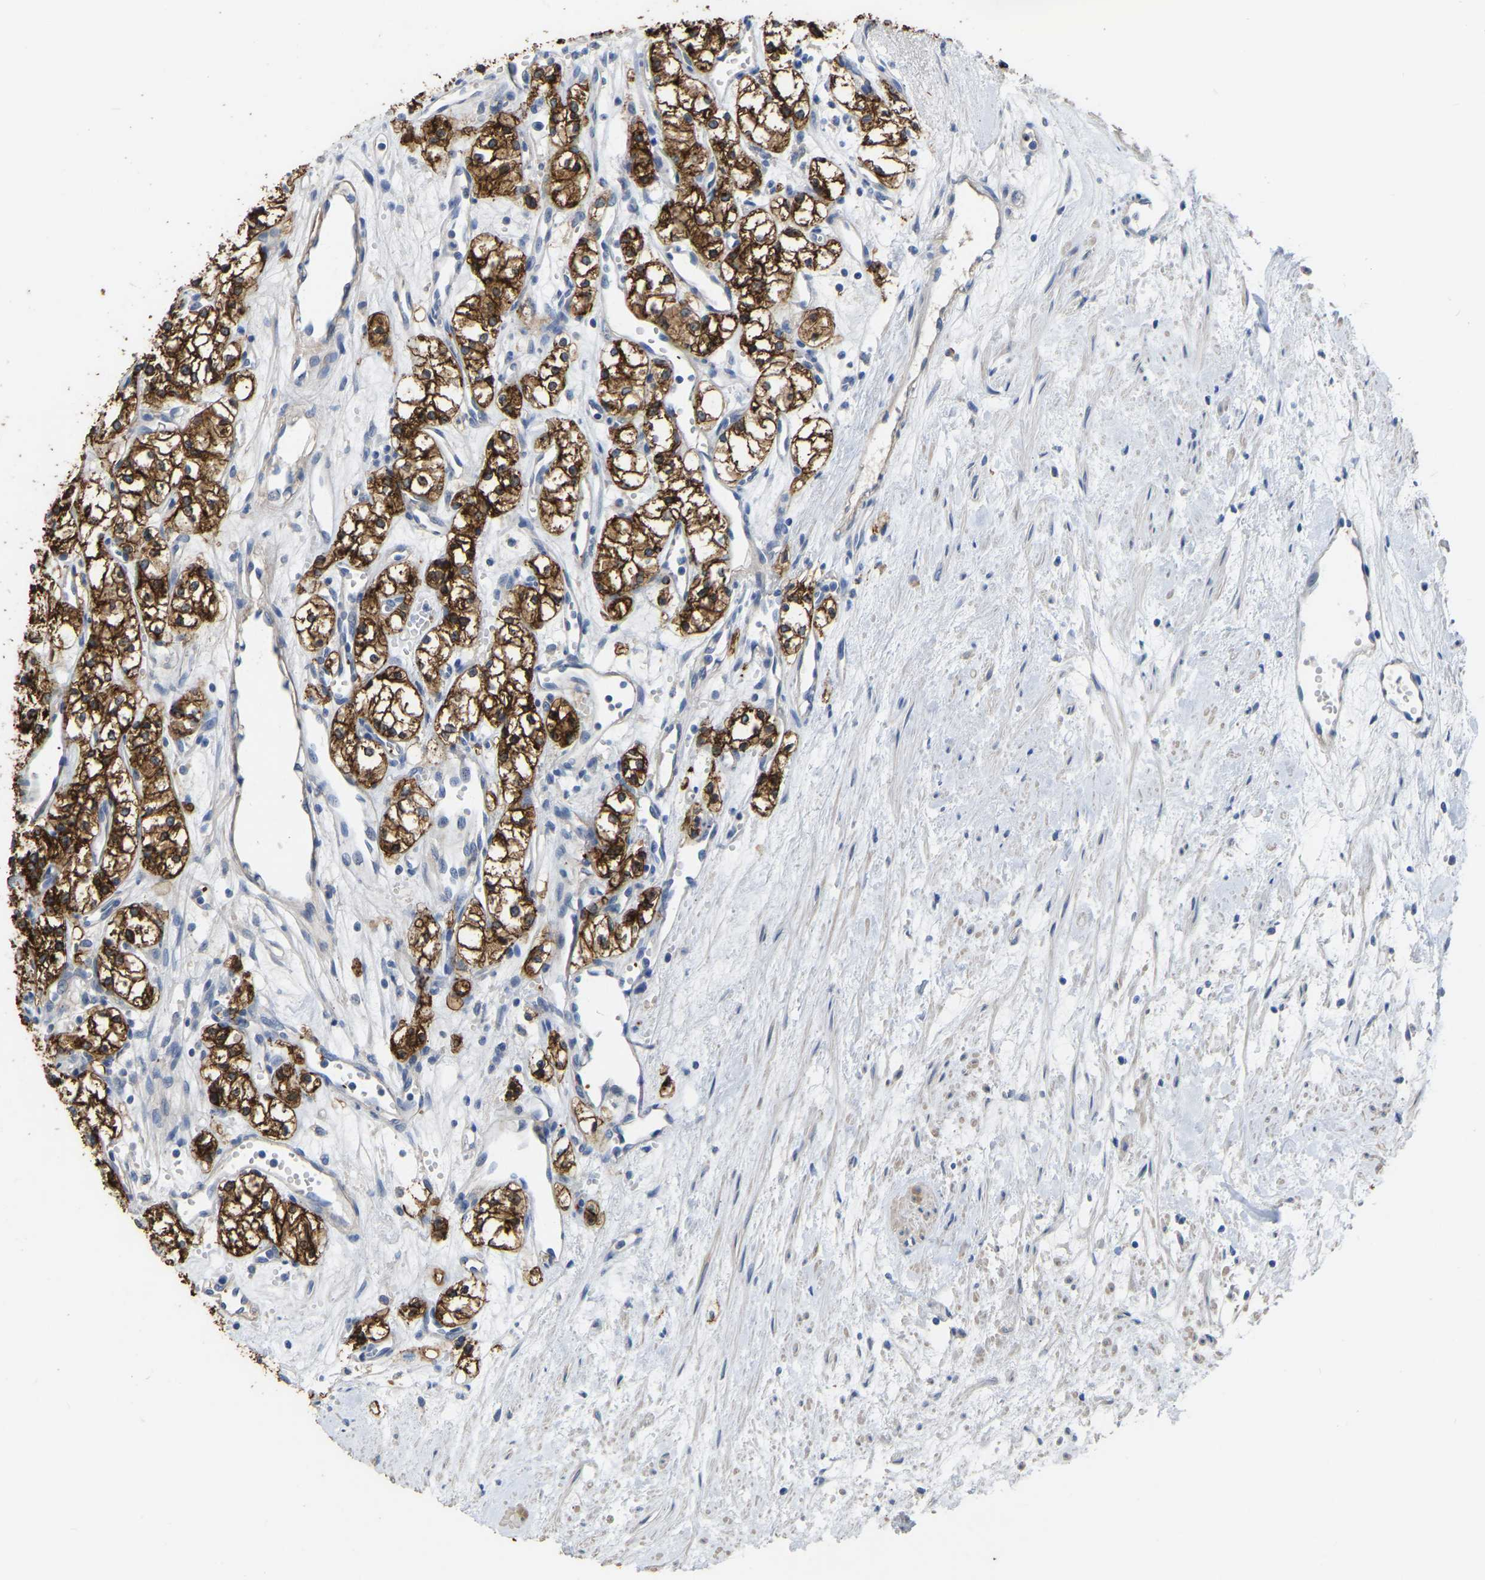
{"staining": {"intensity": "strong", "quantity": ">75%", "location": "cytoplasmic/membranous"}, "tissue": "renal cancer", "cell_type": "Tumor cells", "image_type": "cancer", "snomed": [{"axis": "morphology", "description": "Adenocarcinoma, NOS"}, {"axis": "topography", "description": "Kidney"}], "caption": "Immunohistochemistry (IHC) of renal cancer (adenocarcinoma) reveals high levels of strong cytoplasmic/membranous staining in about >75% of tumor cells.", "gene": "ZNF449", "patient": {"sex": "male", "age": 59}}